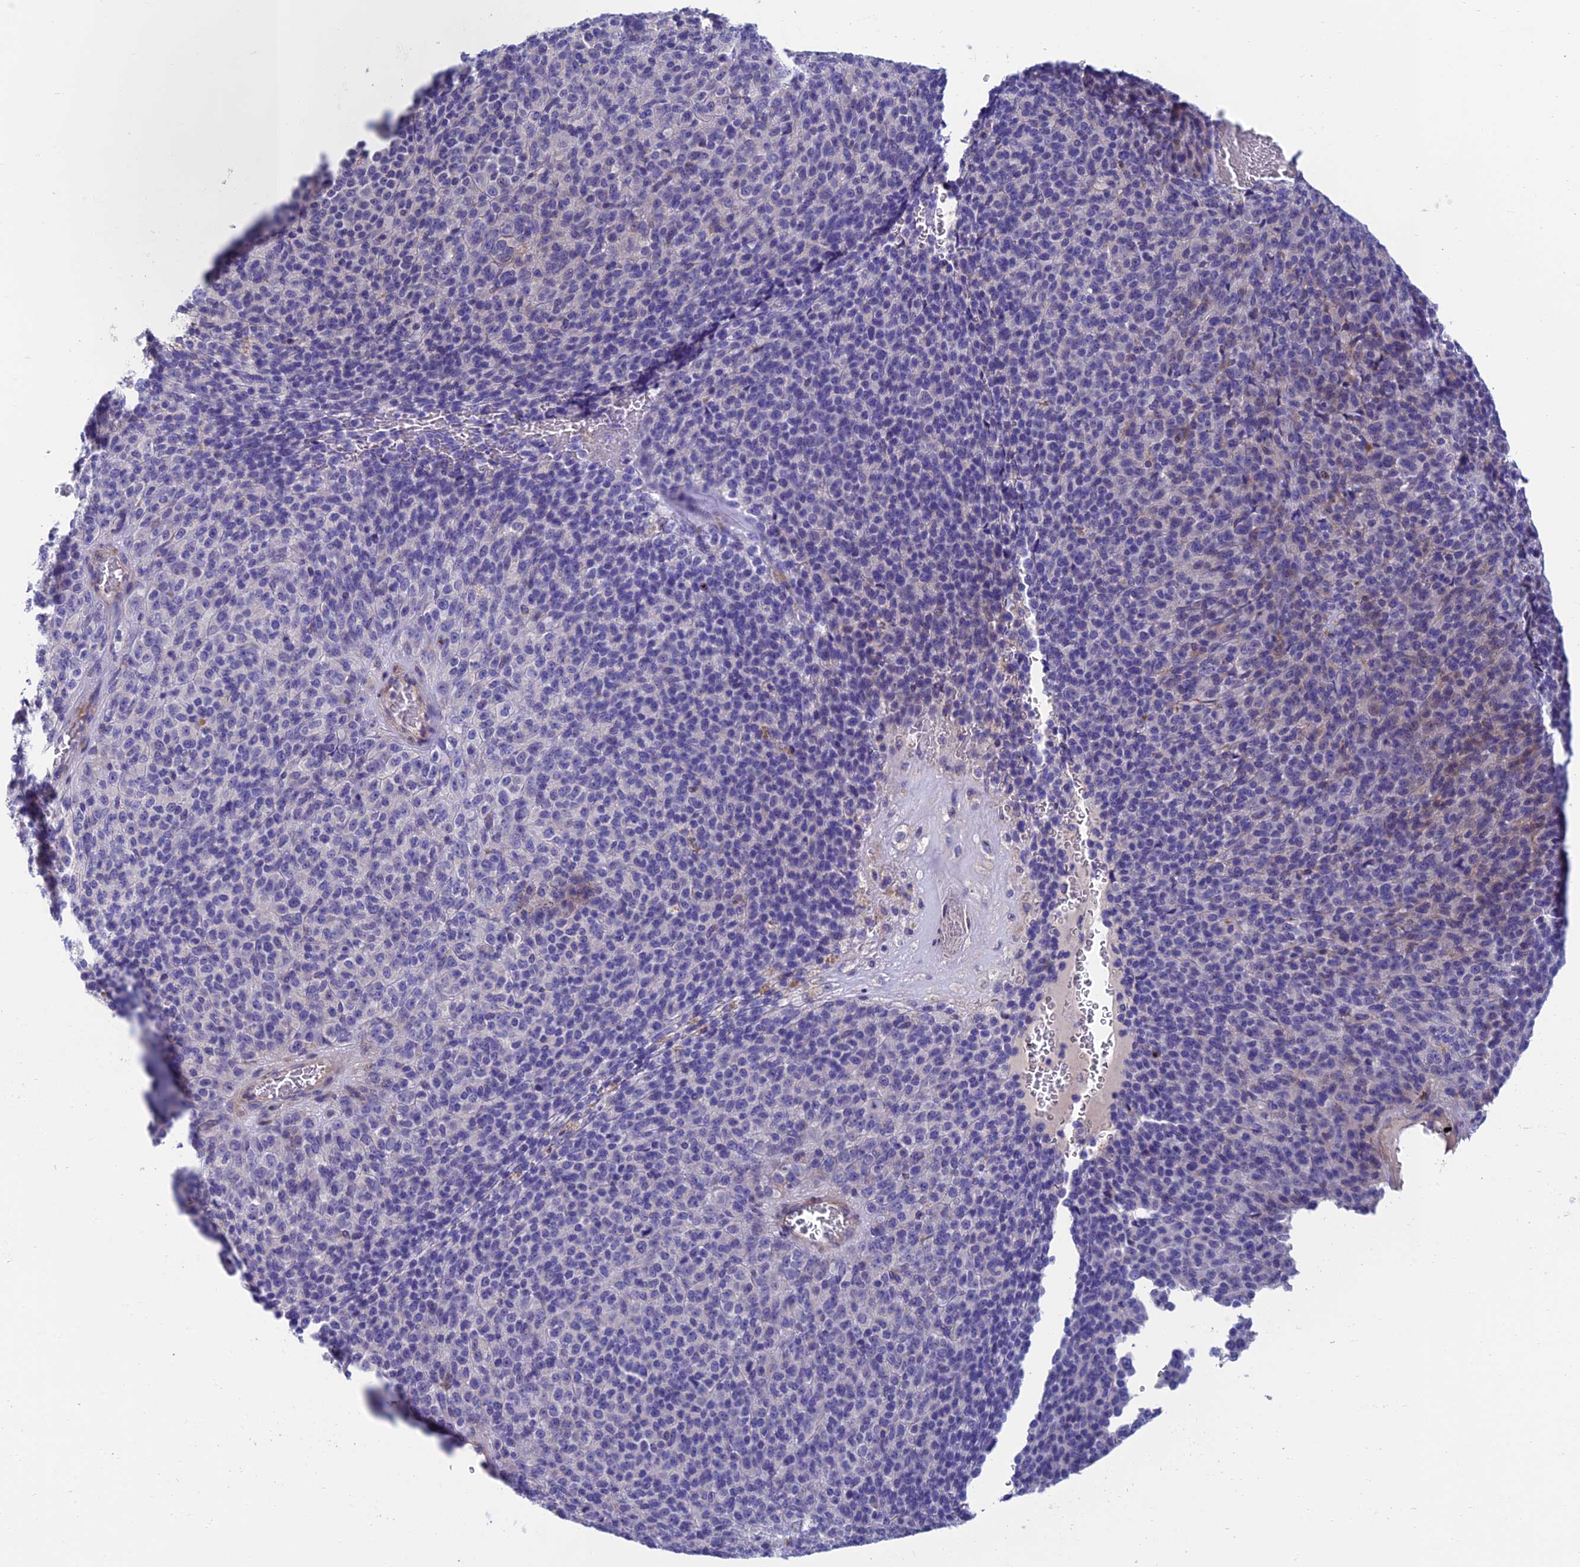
{"staining": {"intensity": "negative", "quantity": "none", "location": "none"}, "tissue": "melanoma", "cell_type": "Tumor cells", "image_type": "cancer", "snomed": [{"axis": "morphology", "description": "Malignant melanoma, Metastatic site"}, {"axis": "topography", "description": "Brain"}], "caption": "Immunohistochemistry (IHC) of malignant melanoma (metastatic site) shows no expression in tumor cells.", "gene": "MACIR", "patient": {"sex": "female", "age": 56}}